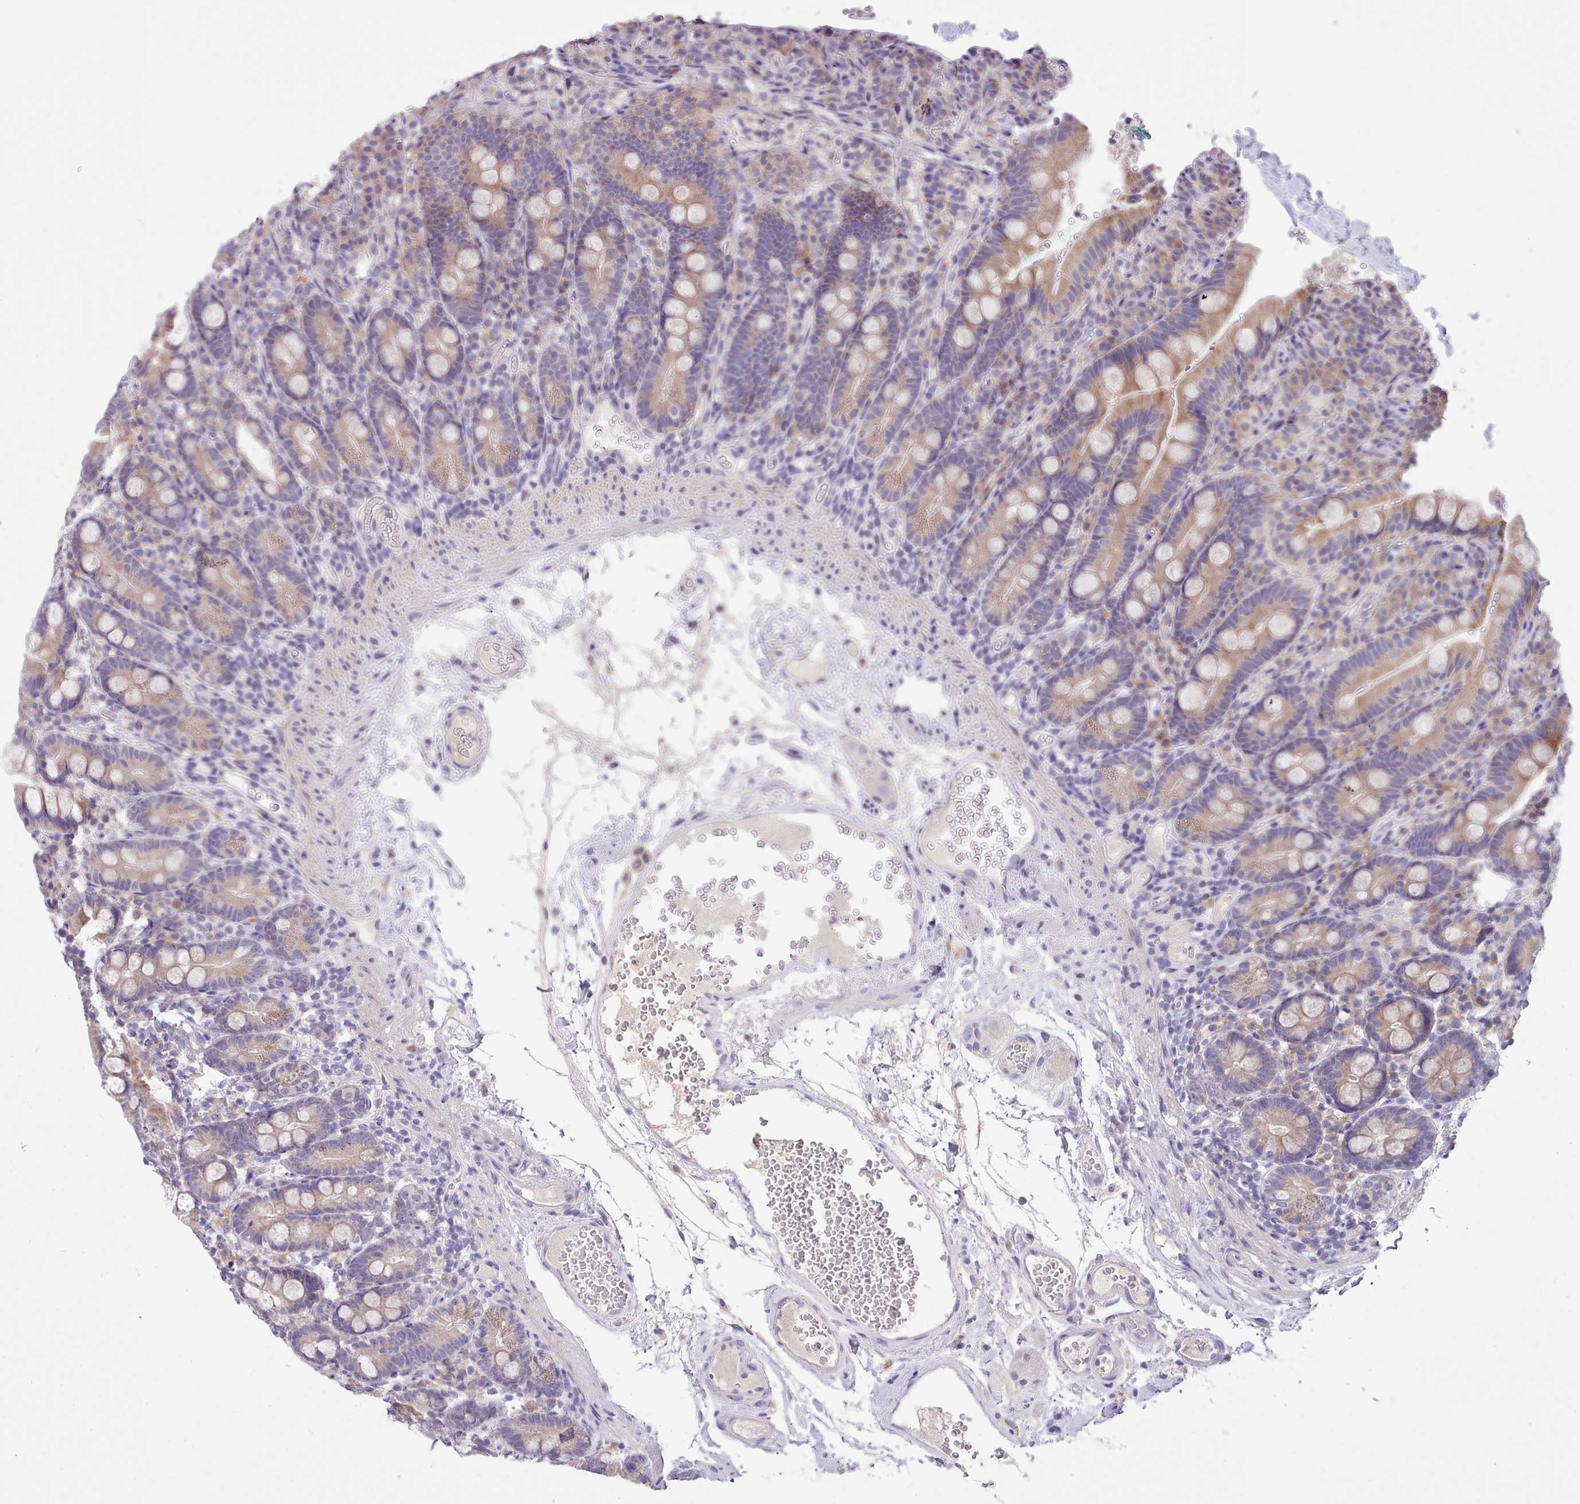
{"staining": {"intensity": "moderate", "quantity": "<25%", "location": "cytoplasmic/membranous"}, "tissue": "duodenum", "cell_type": "Glandular cells", "image_type": "normal", "snomed": [{"axis": "morphology", "description": "Normal tissue, NOS"}, {"axis": "topography", "description": "Duodenum"}], "caption": "Protein positivity by IHC displays moderate cytoplasmic/membranous expression in about <25% of glandular cells in normal duodenum.", "gene": "FAM83E", "patient": {"sex": "female", "age": 67}}